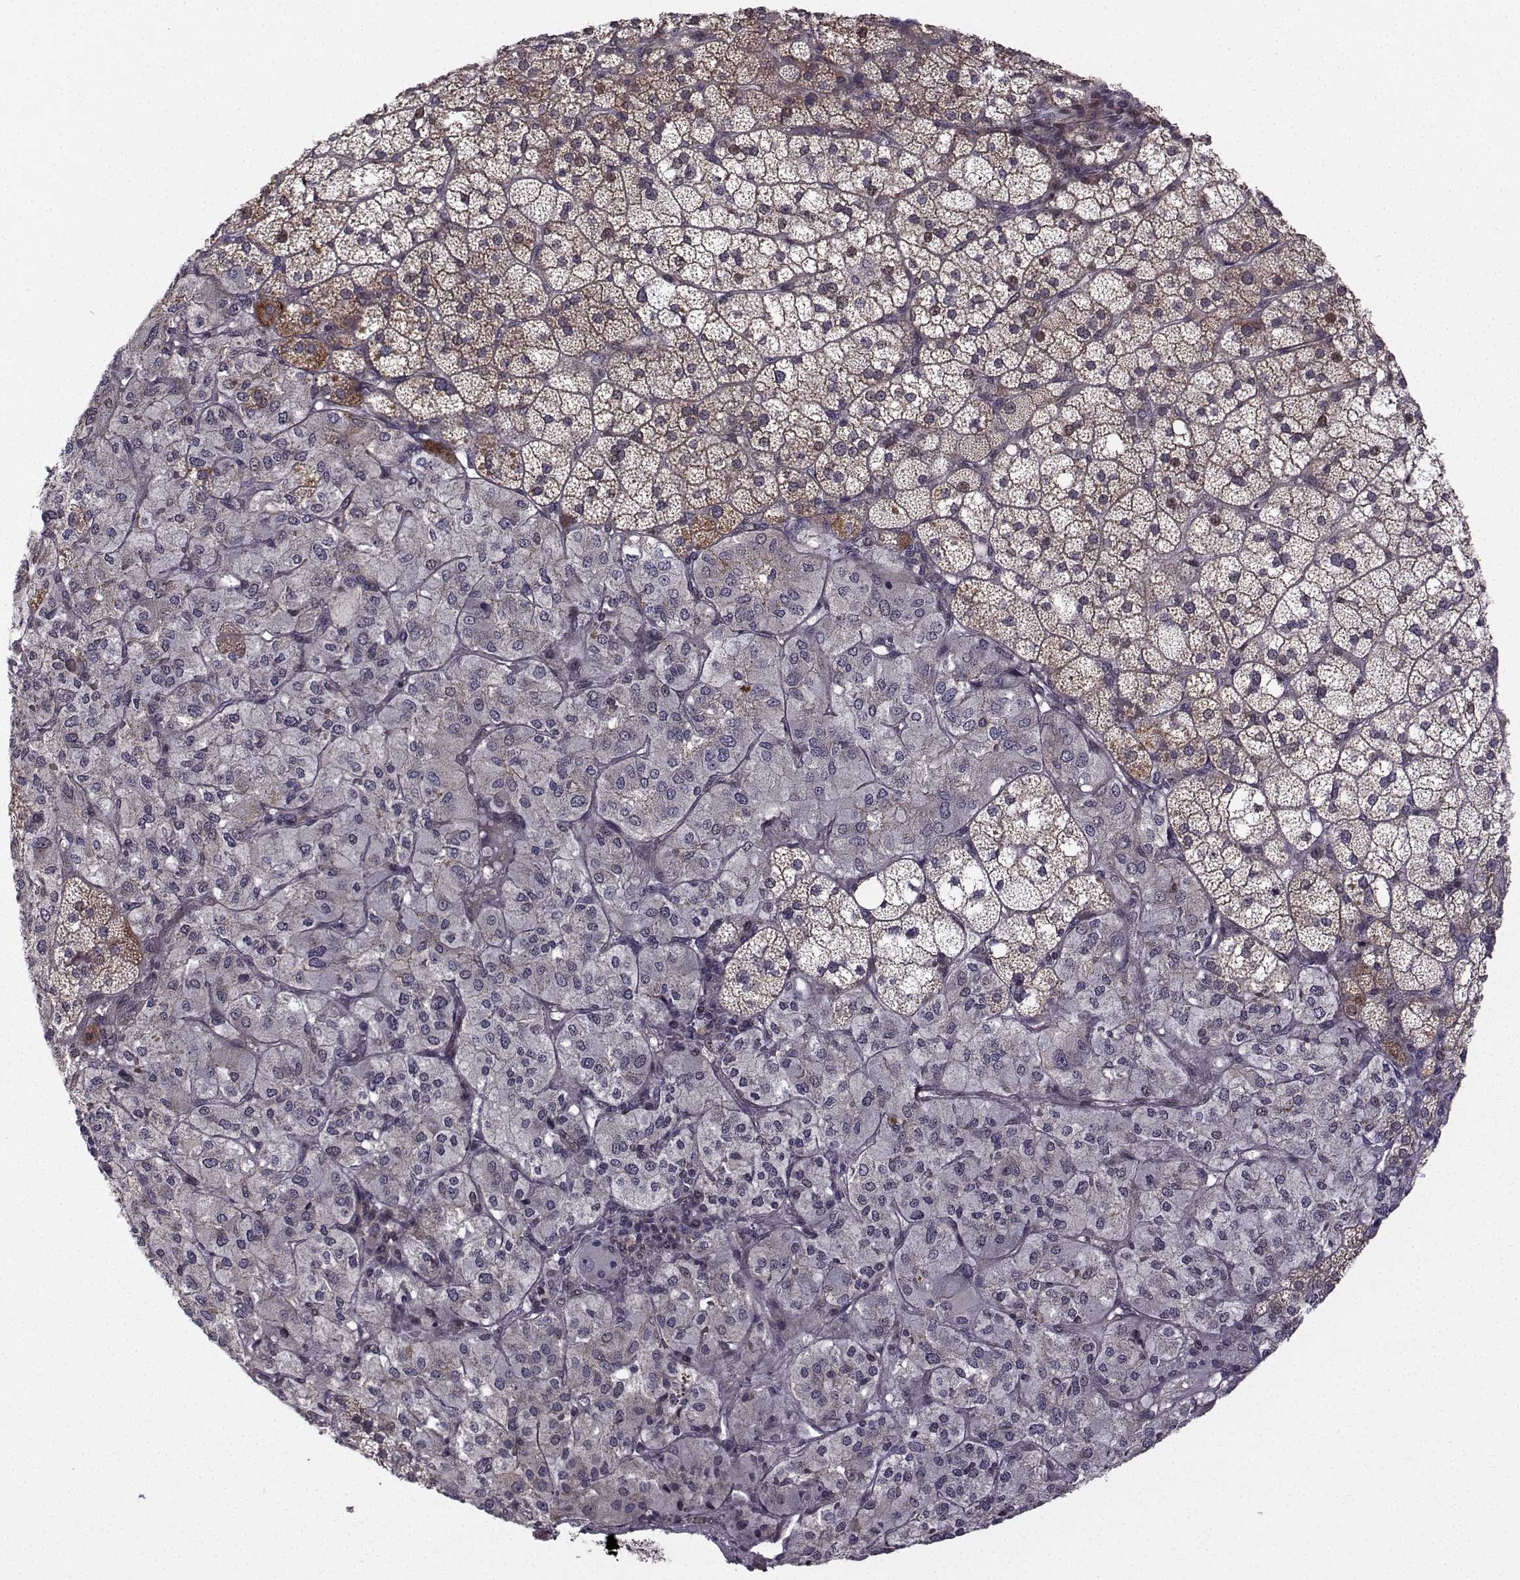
{"staining": {"intensity": "strong", "quantity": "<25%", "location": "cytoplasmic/membranous"}, "tissue": "adrenal gland", "cell_type": "Glandular cells", "image_type": "normal", "snomed": [{"axis": "morphology", "description": "Normal tissue, NOS"}, {"axis": "topography", "description": "Adrenal gland"}], "caption": "Adrenal gland stained with IHC demonstrates strong cytoplasmic/membranous positivity in about <25% of glandular cells. (DAB IHC, brown staining for protein, blue staining for nuclei).", "gene": "APC", "patient": {"sex": "male", "age": 53}}